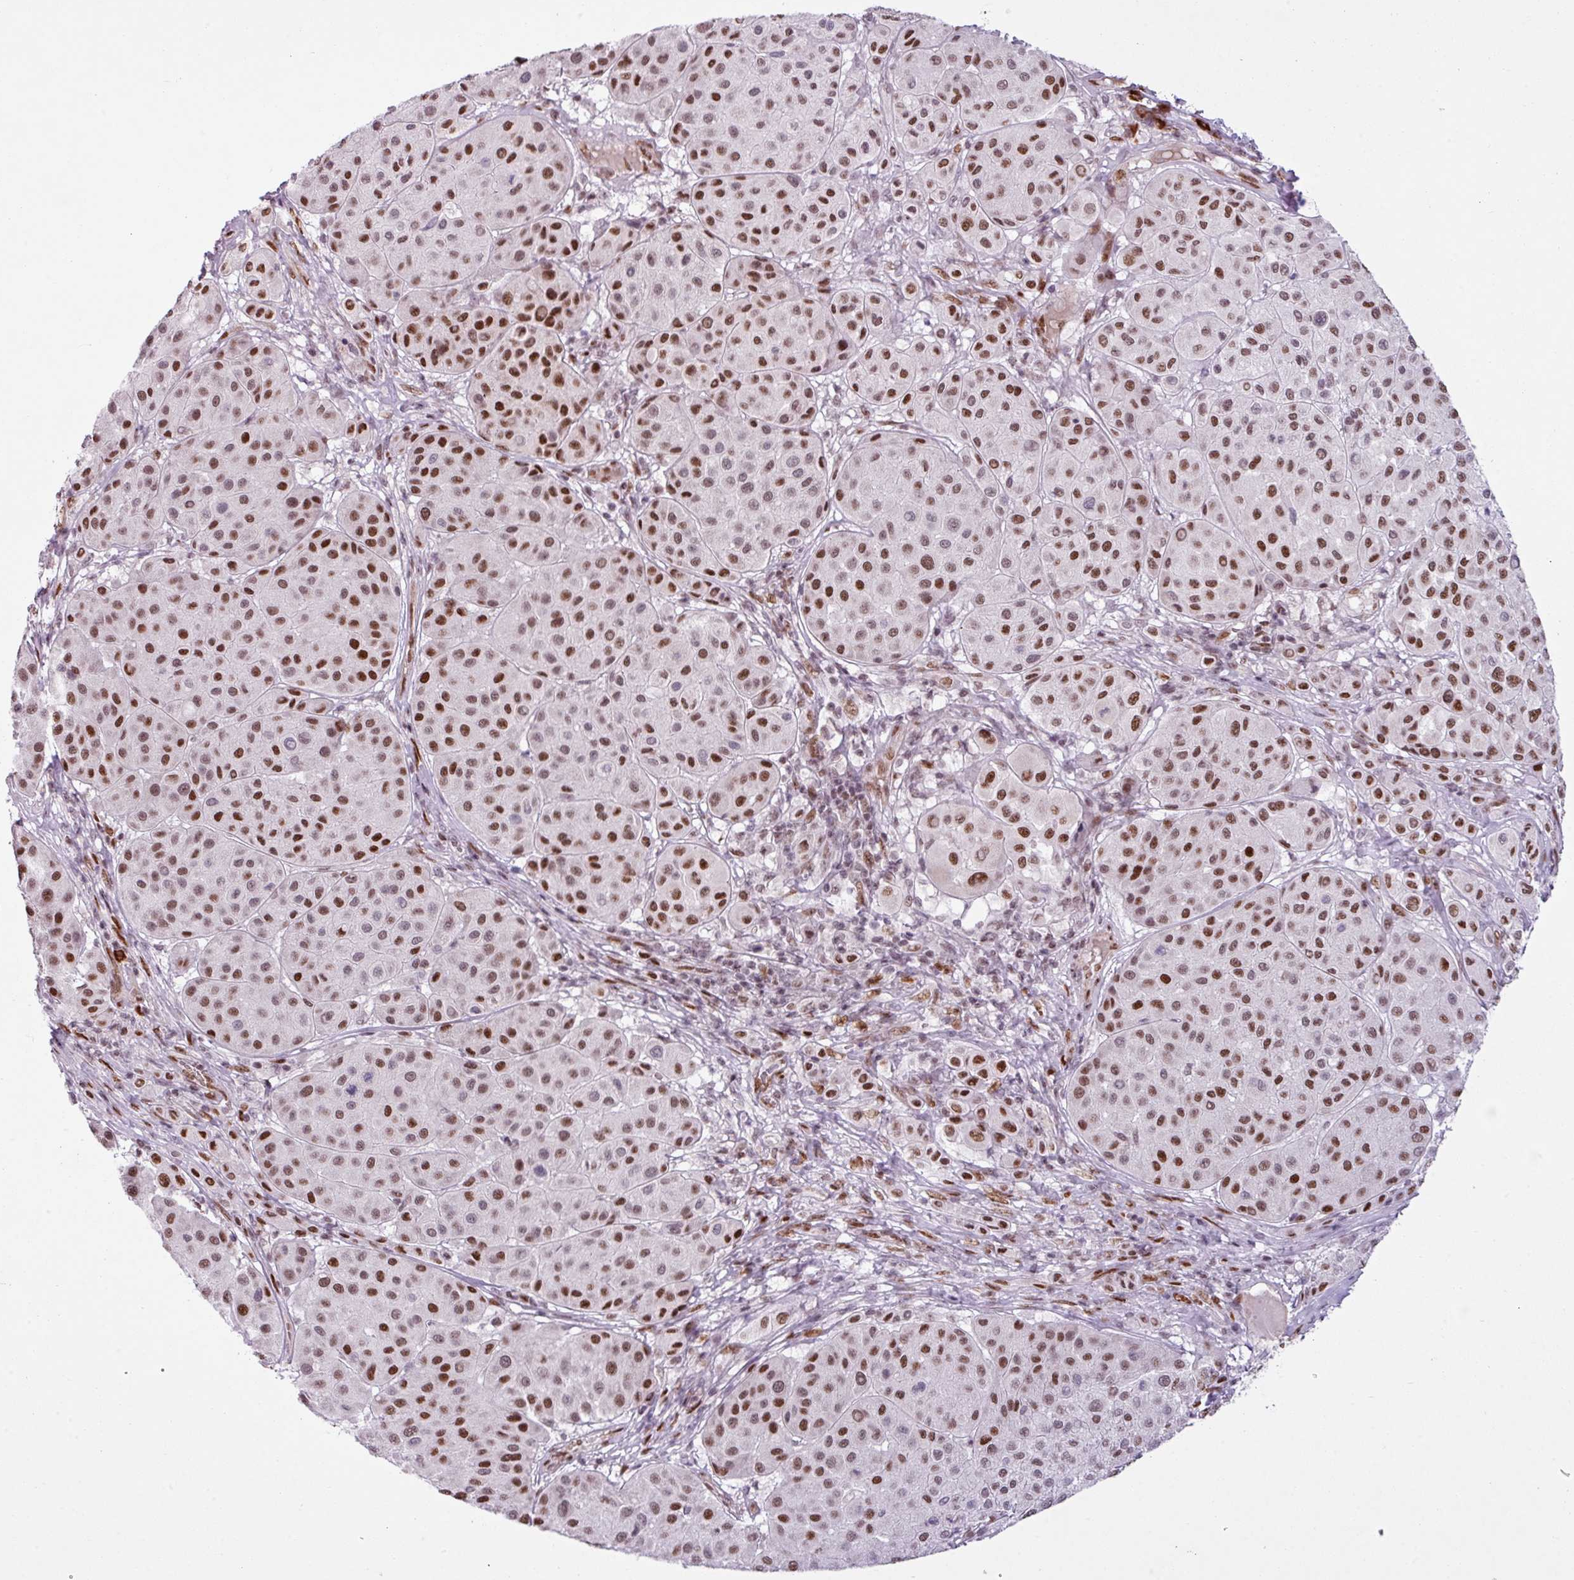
{"staining": {"intensity": "strong", "quantity": ">75%", "location": "nuclear"}, "tissue": "melanoma", "cell_type": "Tumor cells", "image_type": "cancer", "snomed": [{"axis": "morphology", "description": "Malignant melanoma, Metastatic site"}, {"axis": "topography", "description": "Smooth muscle"}], "caption": "Immunohistochemistry micrograph of human melanoma stained for a protein (brown), which reveals high levels of strong nuclear expression in about >75% of tumor cells.", "gene": "PRDM5", "patient": {"sex": "male", "age": 41}}